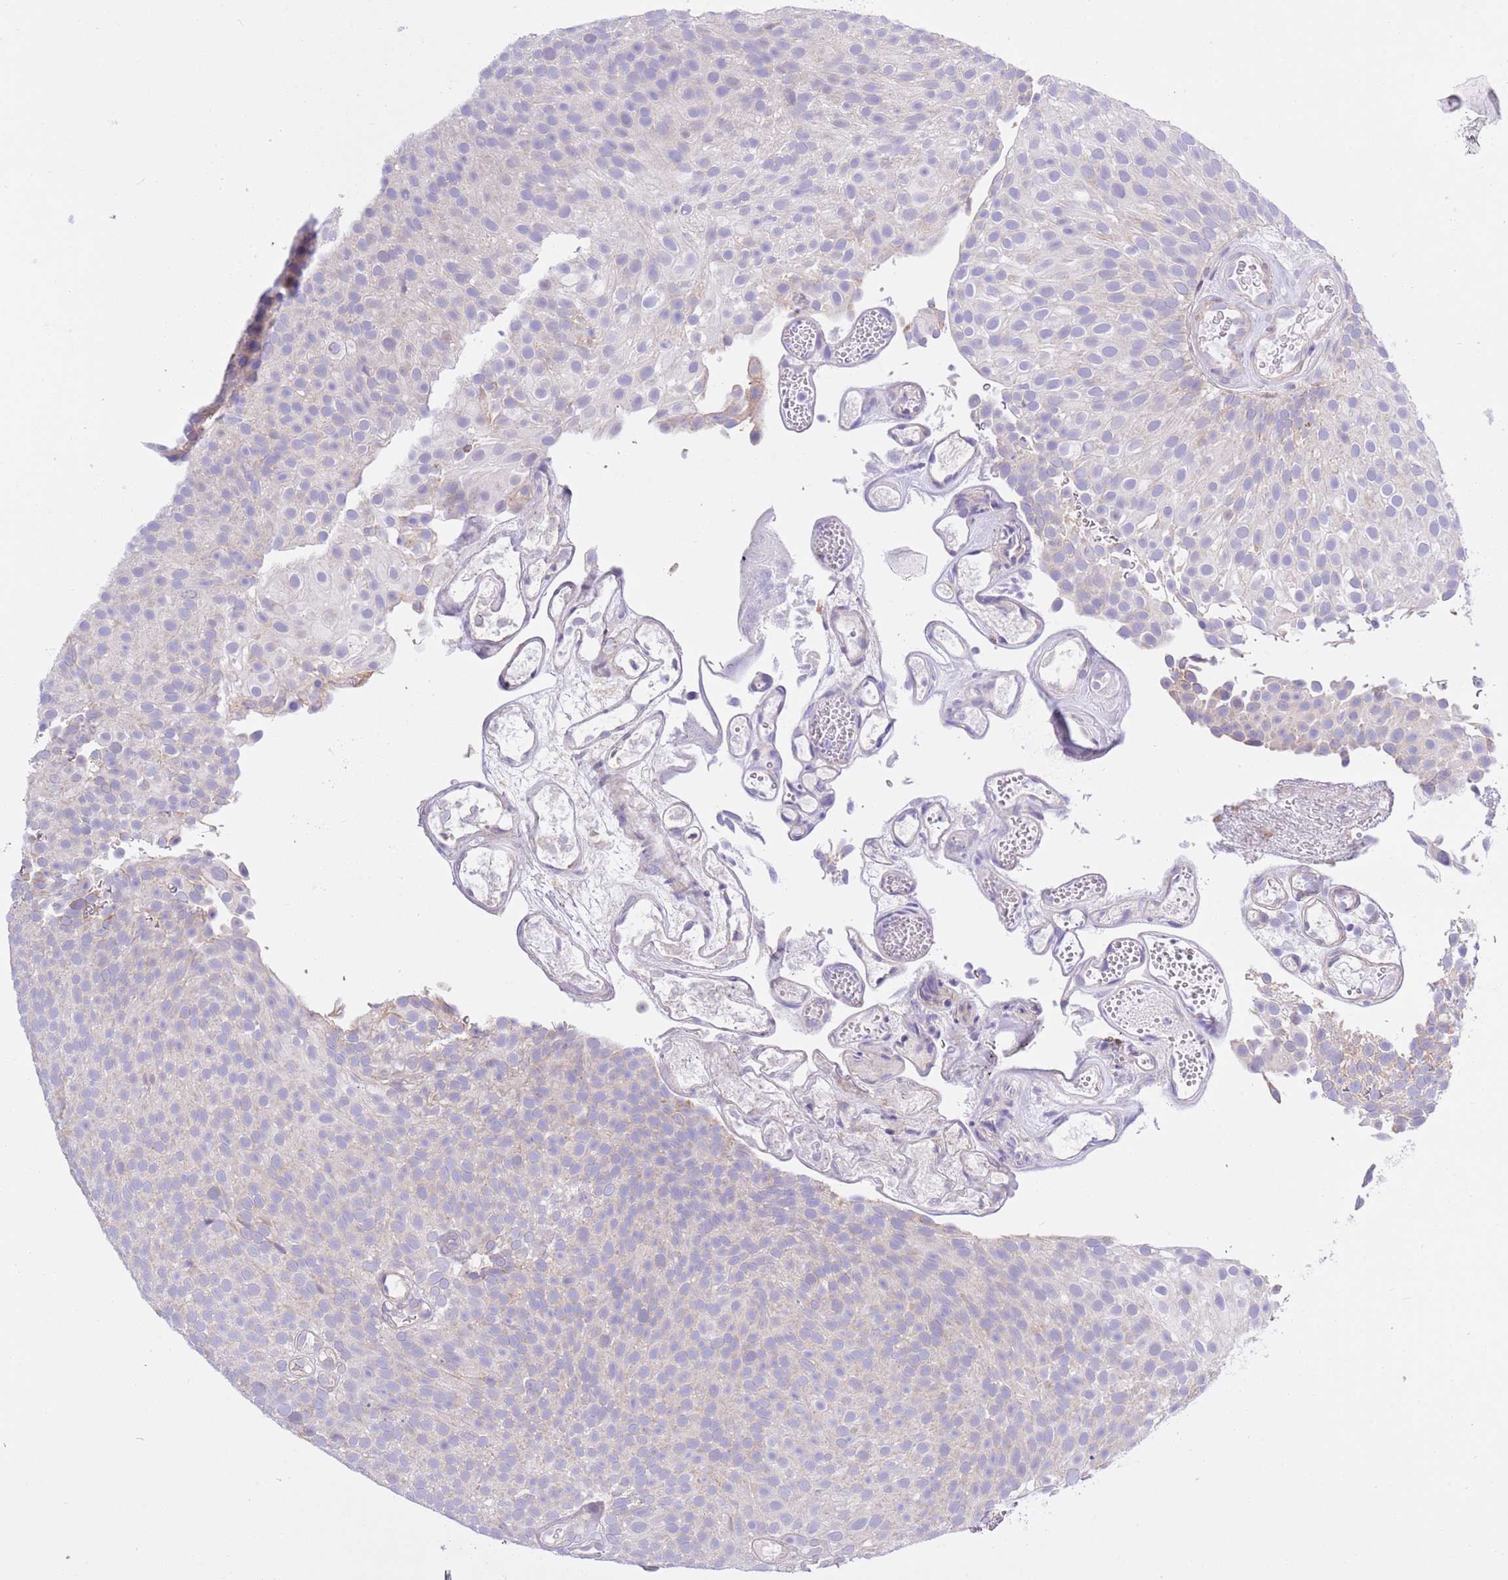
{"staining": {"intensity": "negative", "quantity": "none", "location": "none"}, "tissue": "urothelial cancer", "cell_type": "Tumor cells", "image_type": "cancer", "snomed": [{"axis": "morphology", "description": "Urothelial carcinoma, Low grade"}, {"axis": "topography", "description": "Urinary bladder"}], "caption": "DAB immunohistochemical staining of urothelial cancer reveals no significant staining in tumor cells.", "gene": "NET1", "patient": {"sex": "male", "age": 78}}